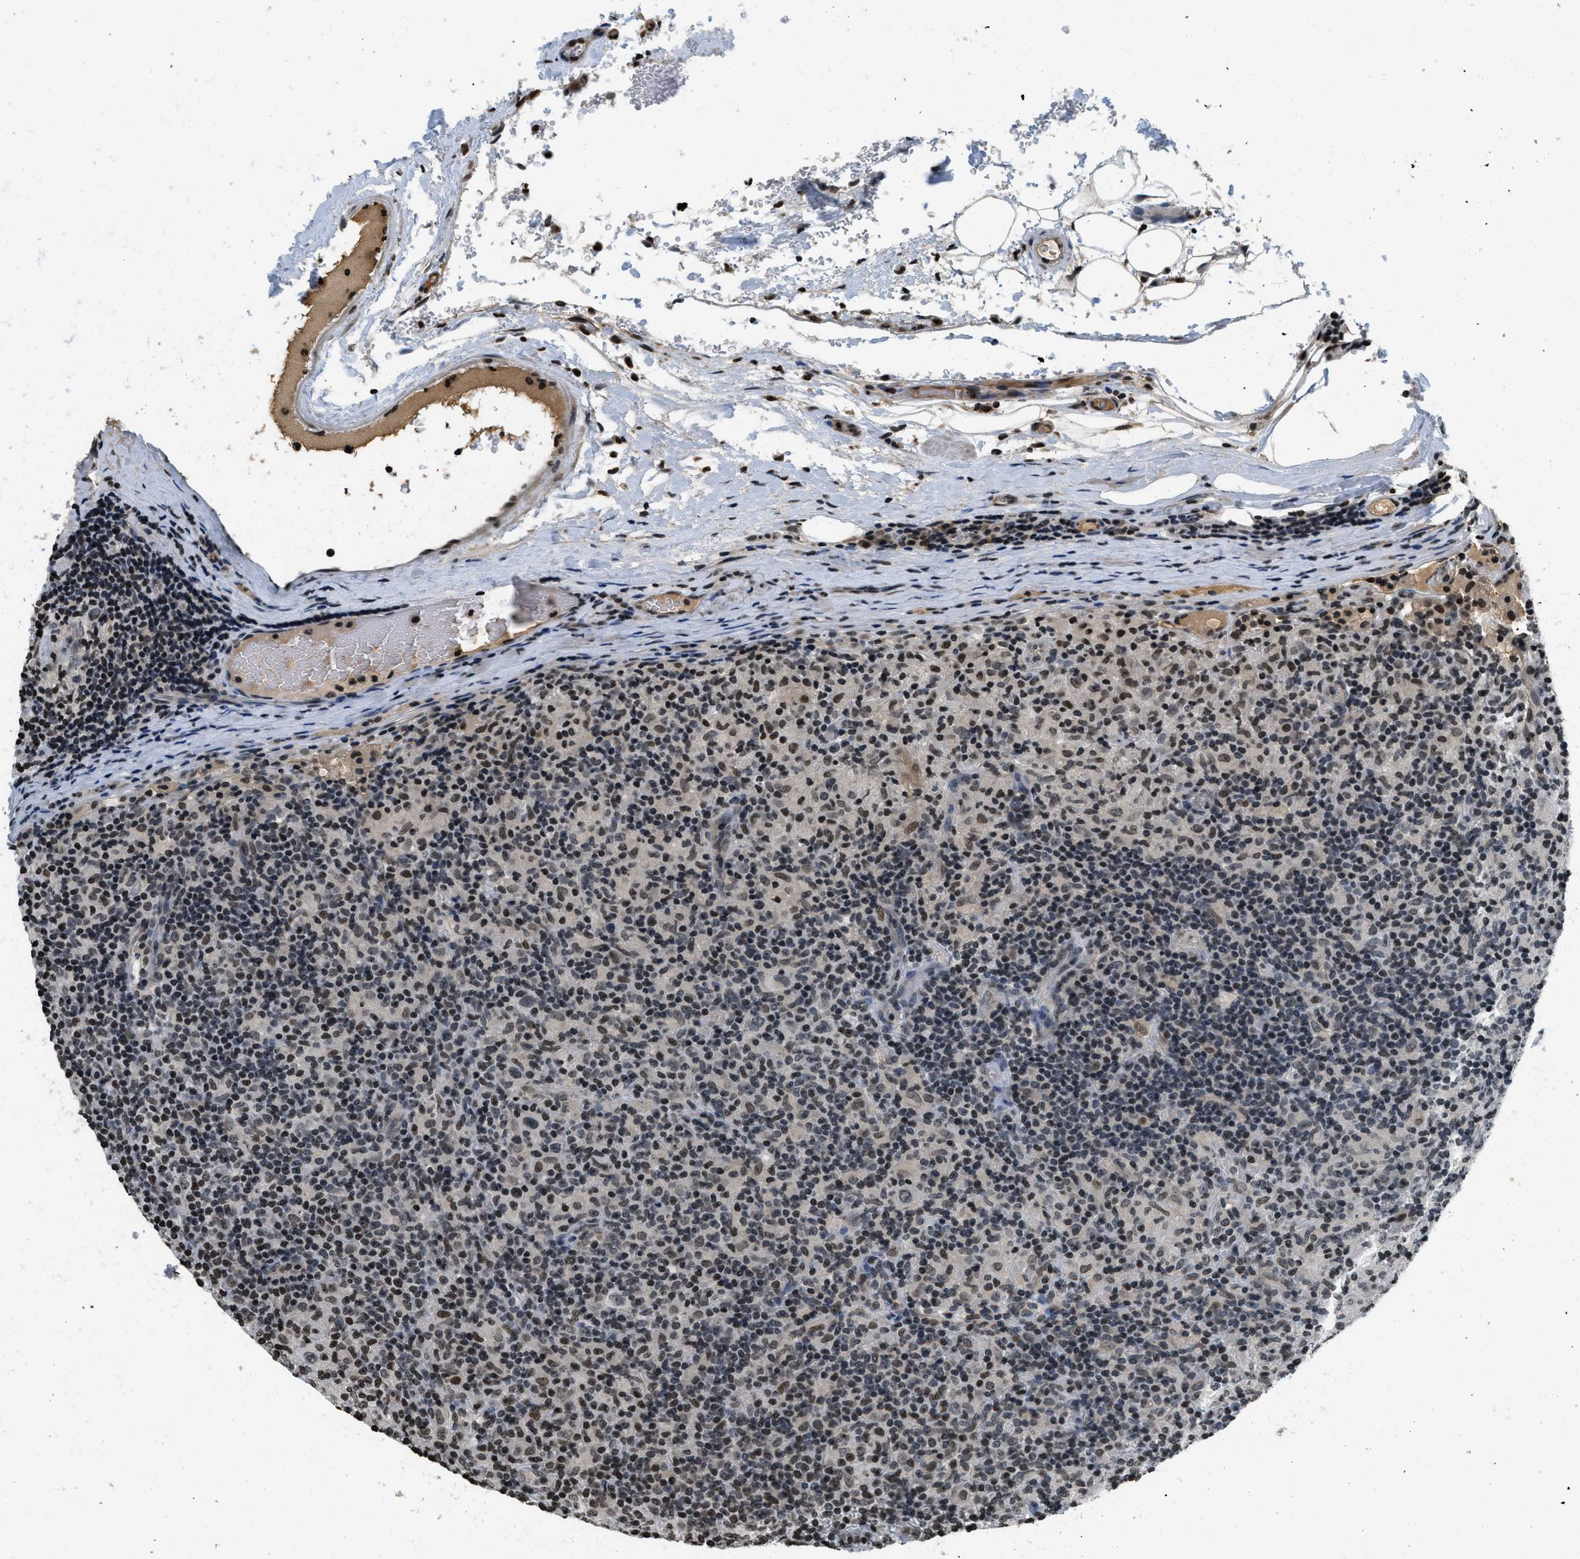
{"staining": {"intensity": "moderate", "quantity": ">75%", "location": "nuclear"}, "tissue": "lymphoma", "cell_type": "Tumor cells", "image_type": "cancer", "snomed": [{"axis": "morphology", "description": "Hodgkin's disease, NOS"}, {"axis": "topography", "description": "Lymph node"}], "caption": "Immunohistochemical staining of lymphoma reveals moderate nuclear protein expression in about >75% of tumor cells.", "gene": "LDB2", "patient": {"sex": "male", "age": 70}}